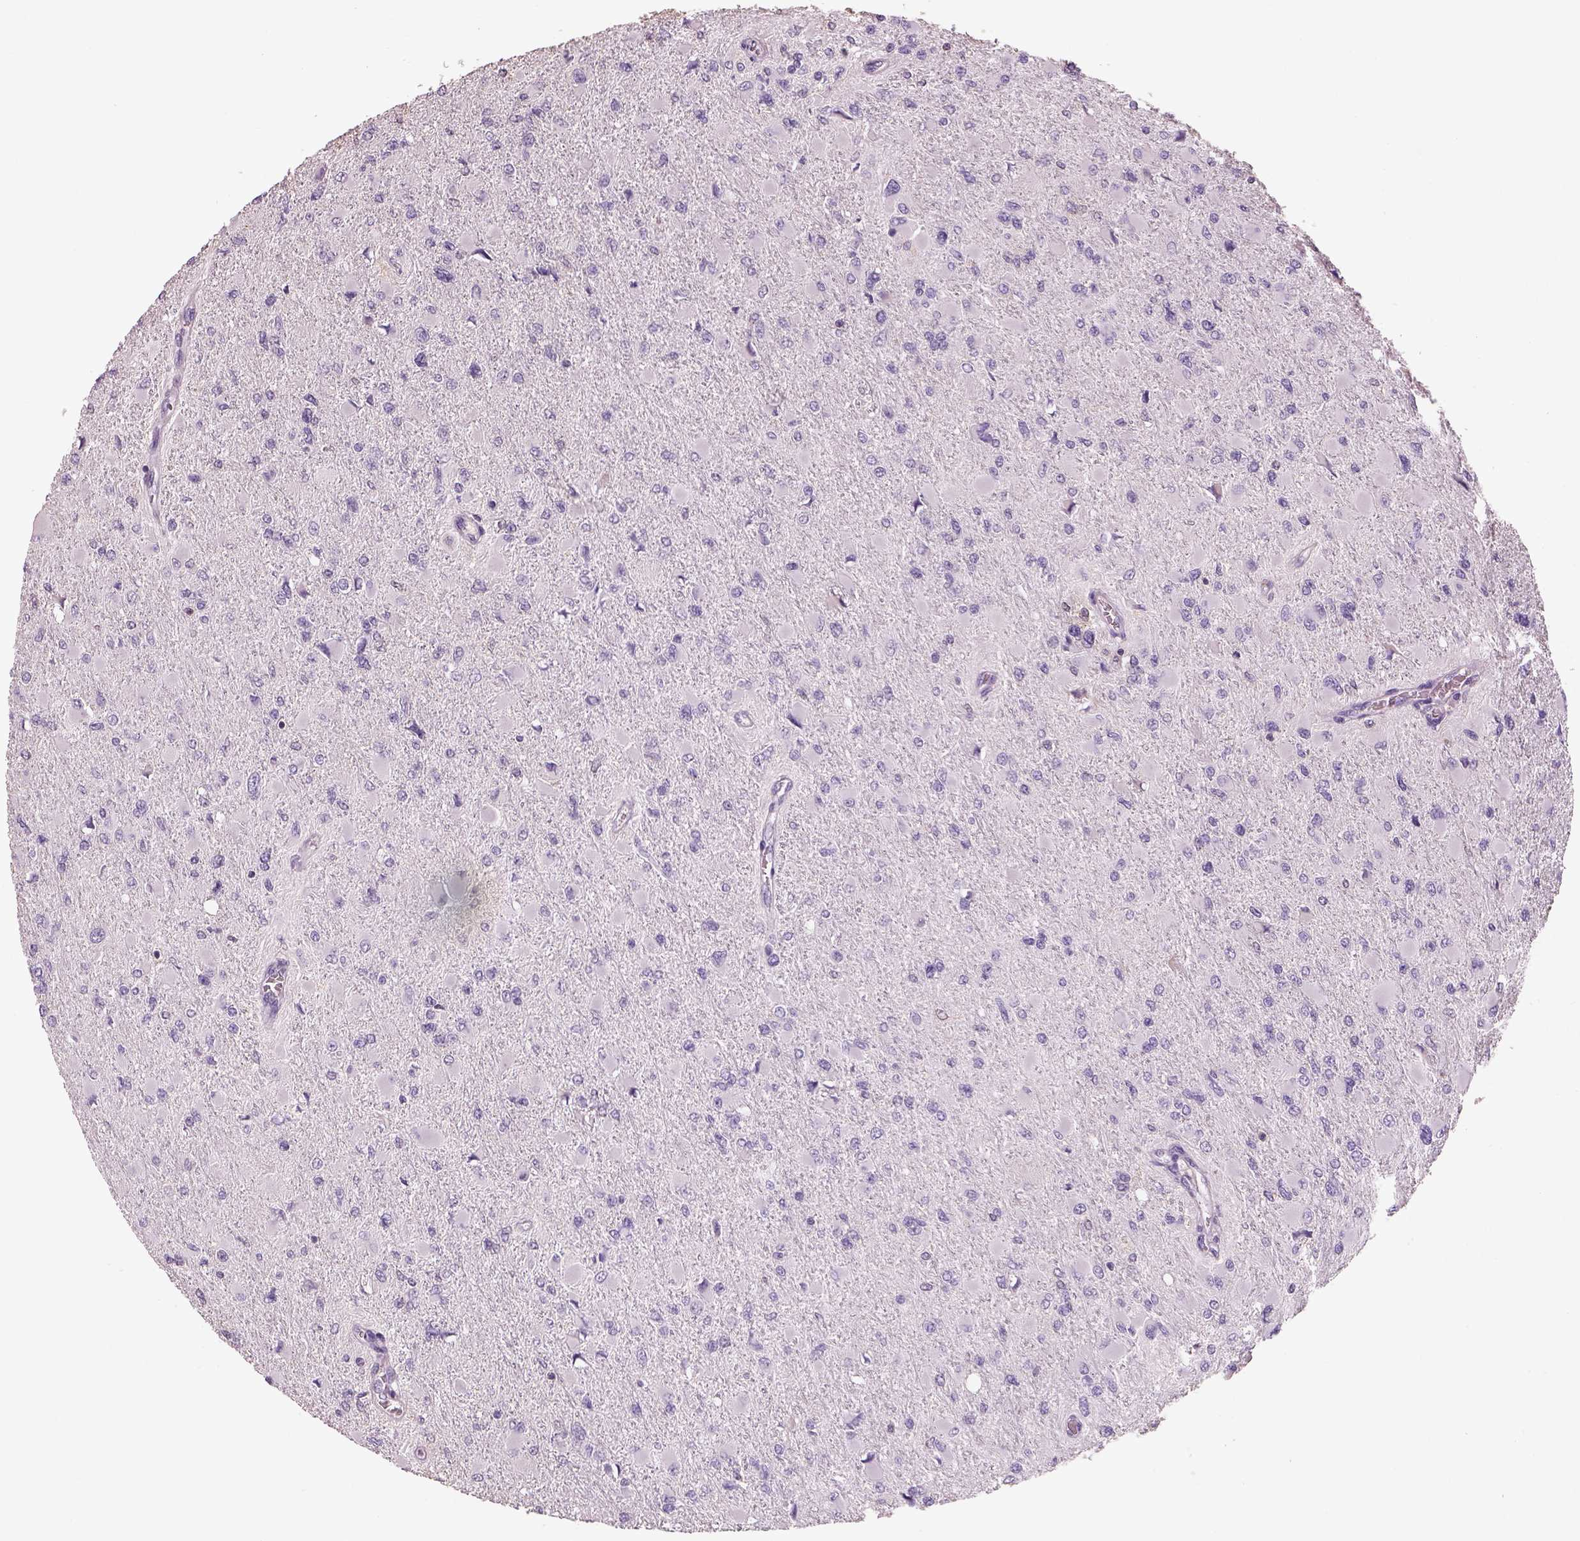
{"staining": {"intensity": "negative", "quantity": "none", "location": "none"}, "tissue": "glioma", "cell_type": "Tumor cells", "image_type": "cancer", "snomed": [{"axis": "morphology", "description": "Glioma, malignant, High grade"}, {"axis": "topography", "description": "Cerebral cortex"}], "caption": "Human glioma stained for a protein using immunohistochemistry (IHC) demonstrates no staining in tumor cells.", "gene": "OTUD6A", "patient": {"sex": "female", "age": 36}}